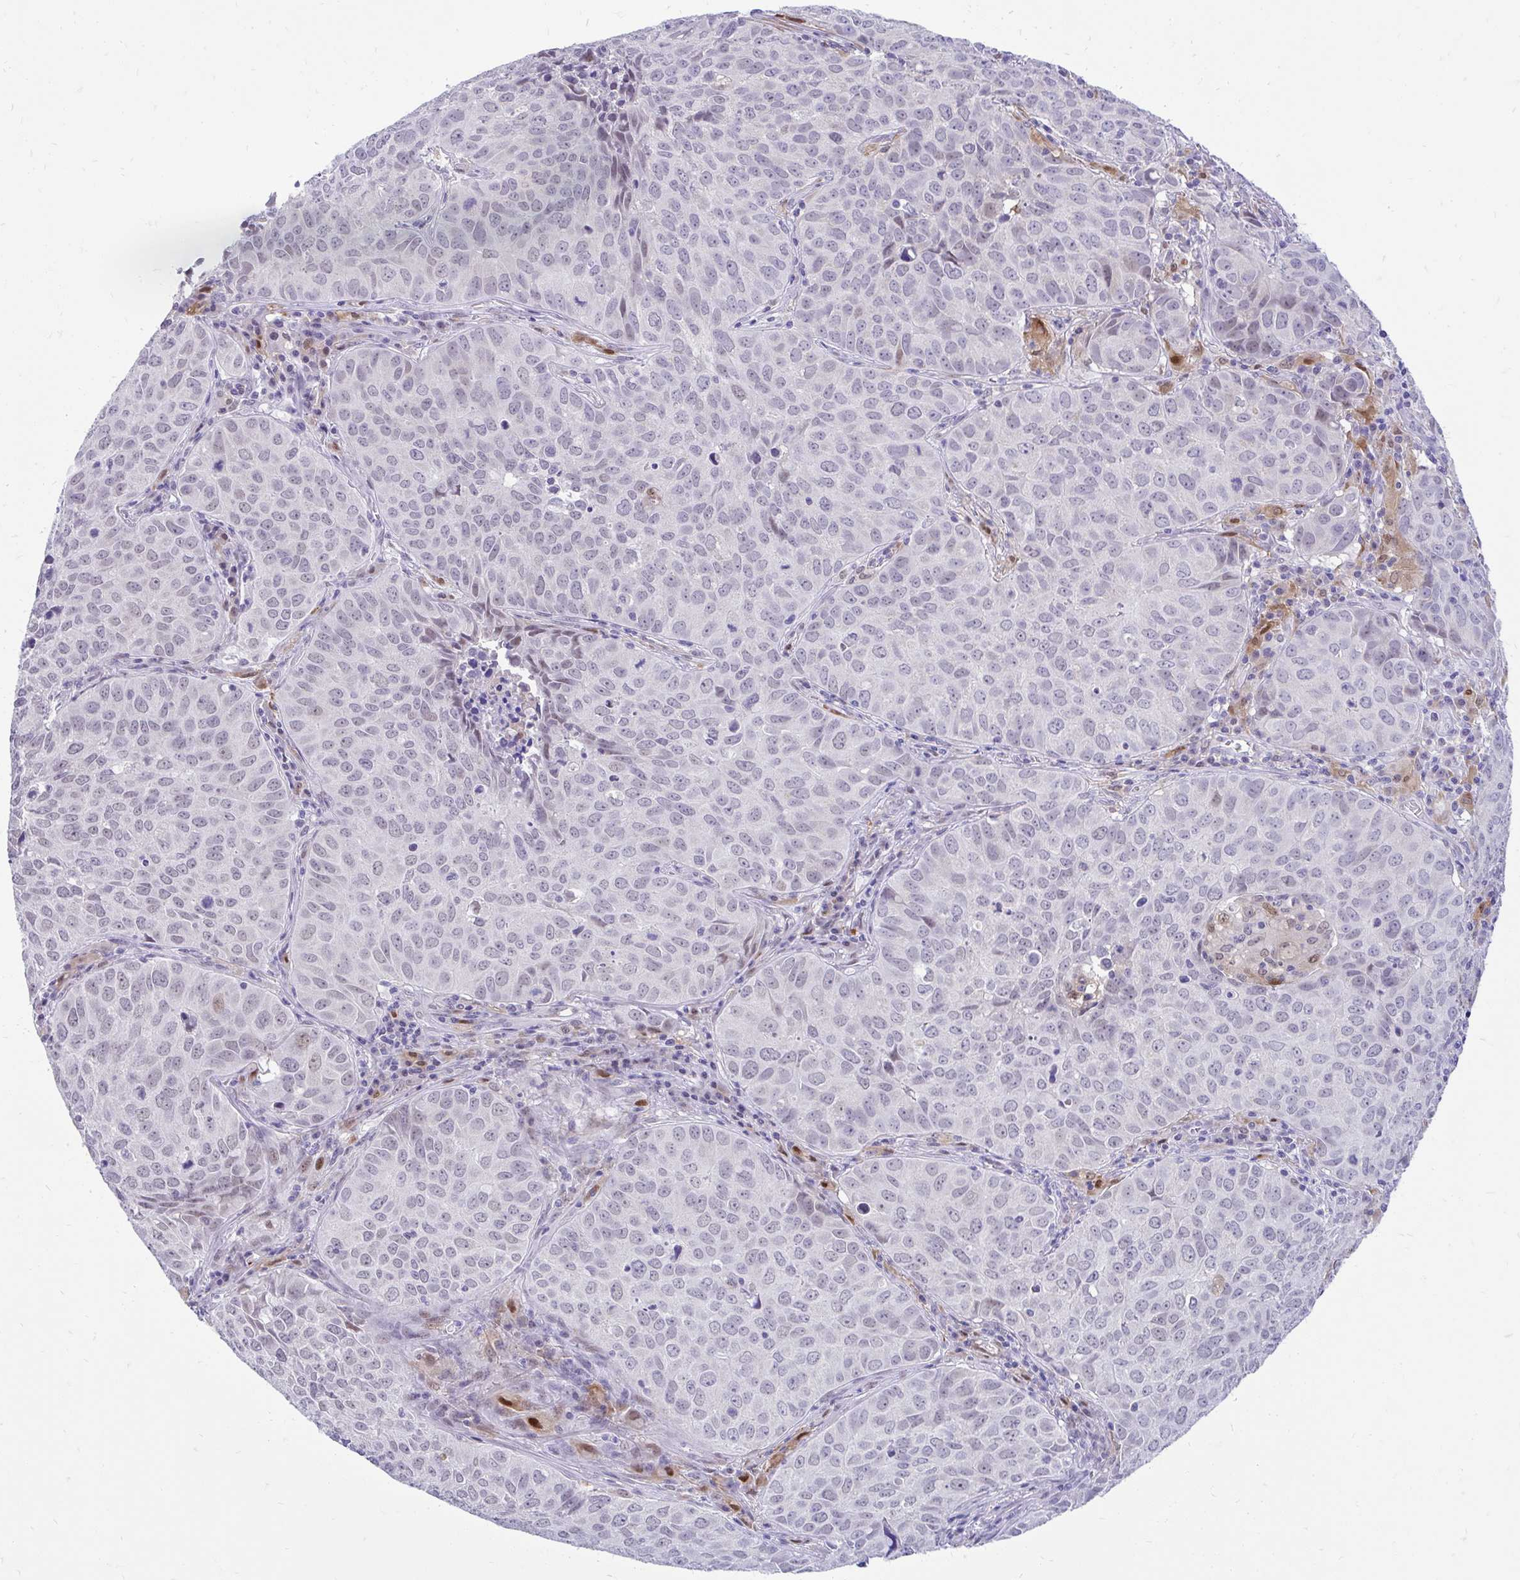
{"staining": {"intensity": "weak", "quantity": "<25%", "location": "nuclear"}, "tissue": "lung cancer", "cell_type": "Tumor cells", "image_type": "cancer", "snomed": [{"axis": "morphology", "description": "Adenocarcinoma, NOS"}, {"axis": "topography", "description": "Lung"}], "caption": "A photomicrograph of human lung adenocarcinoma is negative for staining in tumor cells.", "gene": "GLB1L2", "patient": {"sex": "female", "age": 50}}